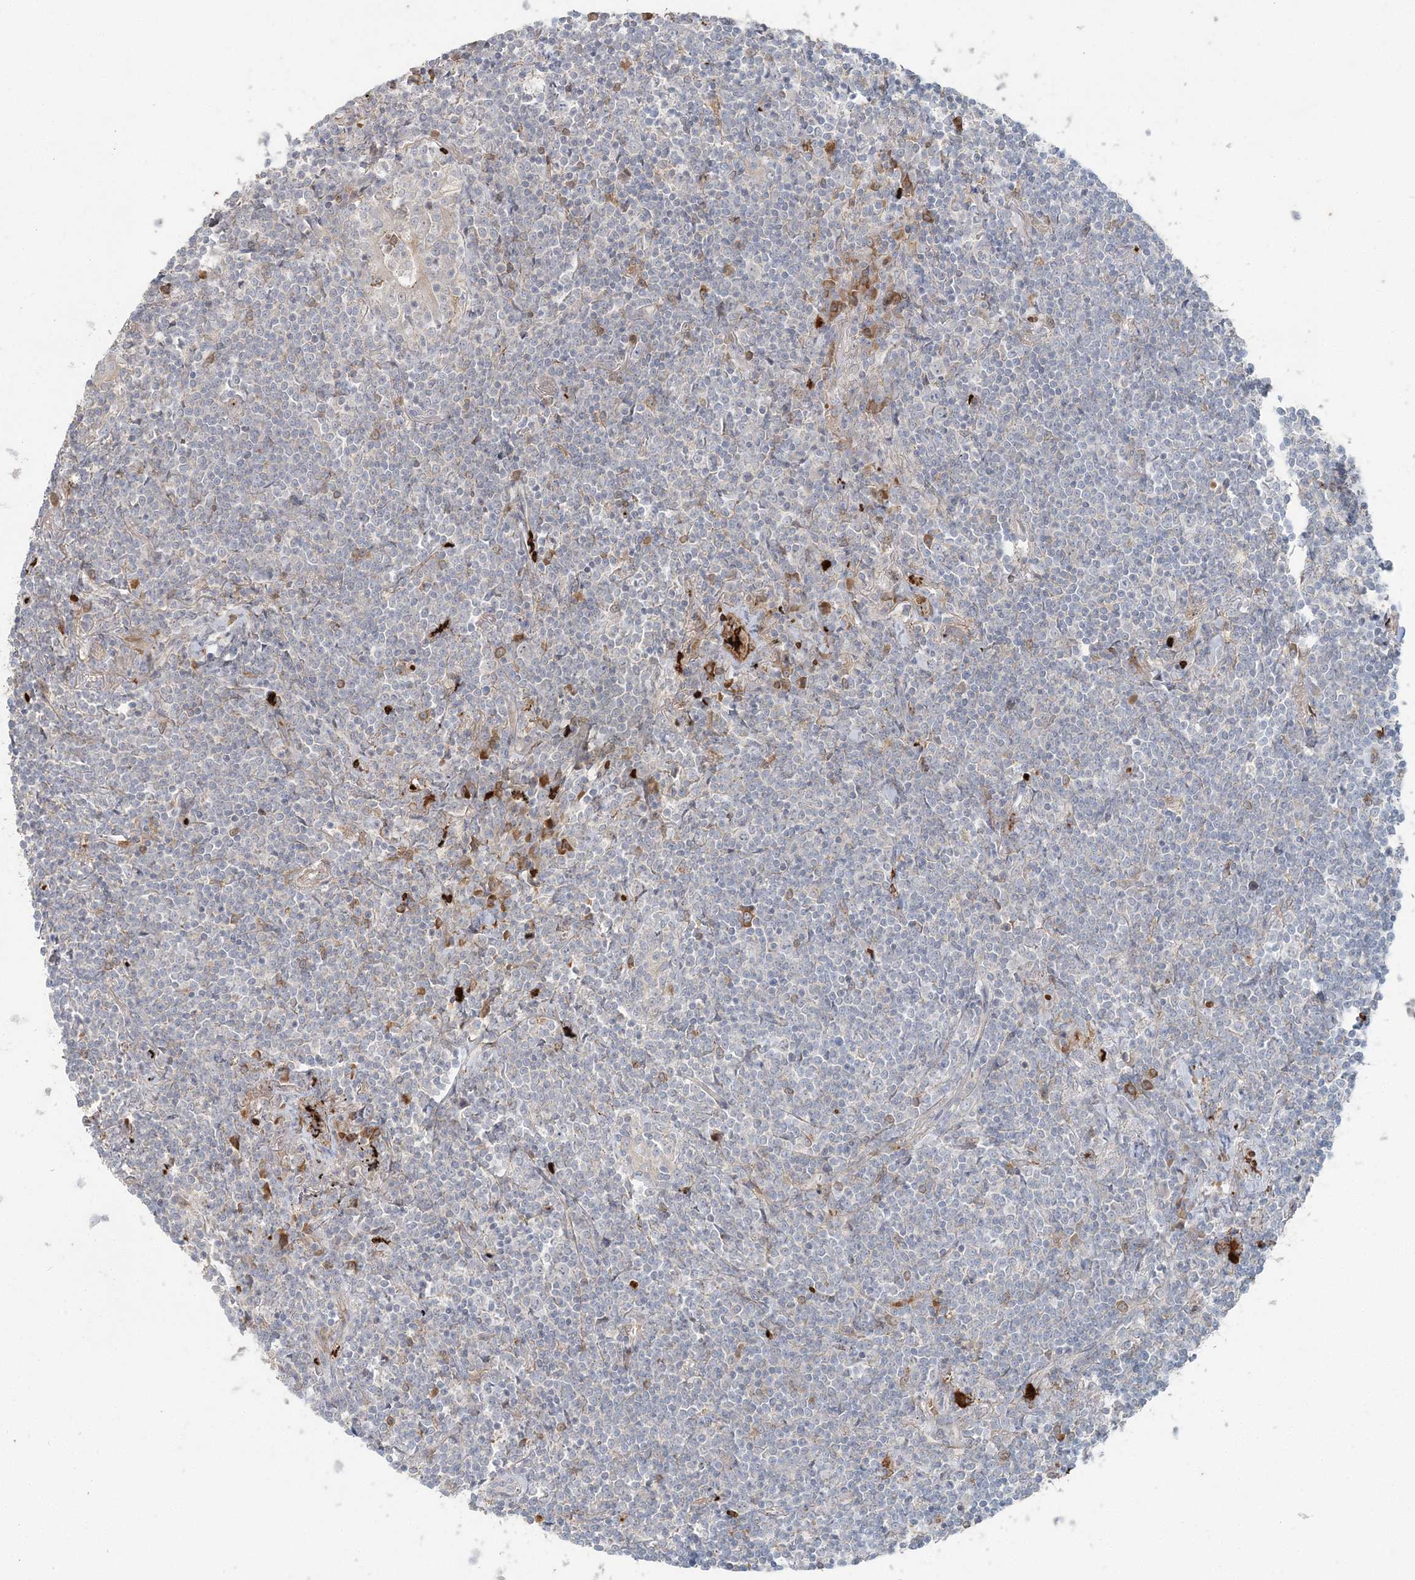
{"staining": {"intensity": "negative", "quantity": "none", "location": "none"}, "tissue": "lymphoma", "cell_type": "Tumor cells", "image_type": "cancer", "snomed": [{"axis": "morphology", "description": "Malignant lymphoma, non-Hodgkin's type, Low grade"}, {"axis": "topography", "description": "Lung"}], "caption": "This histopathology image is of low-grade malignant lymphoma, non-Hodgkin's type stained with immunohistochemistry to label a protein in brown with the nuclei are counter-stained blue. There is no expression in tumor cells.", "gene": "SERINC1", "patient": {"sex": "female", "age": 71}}